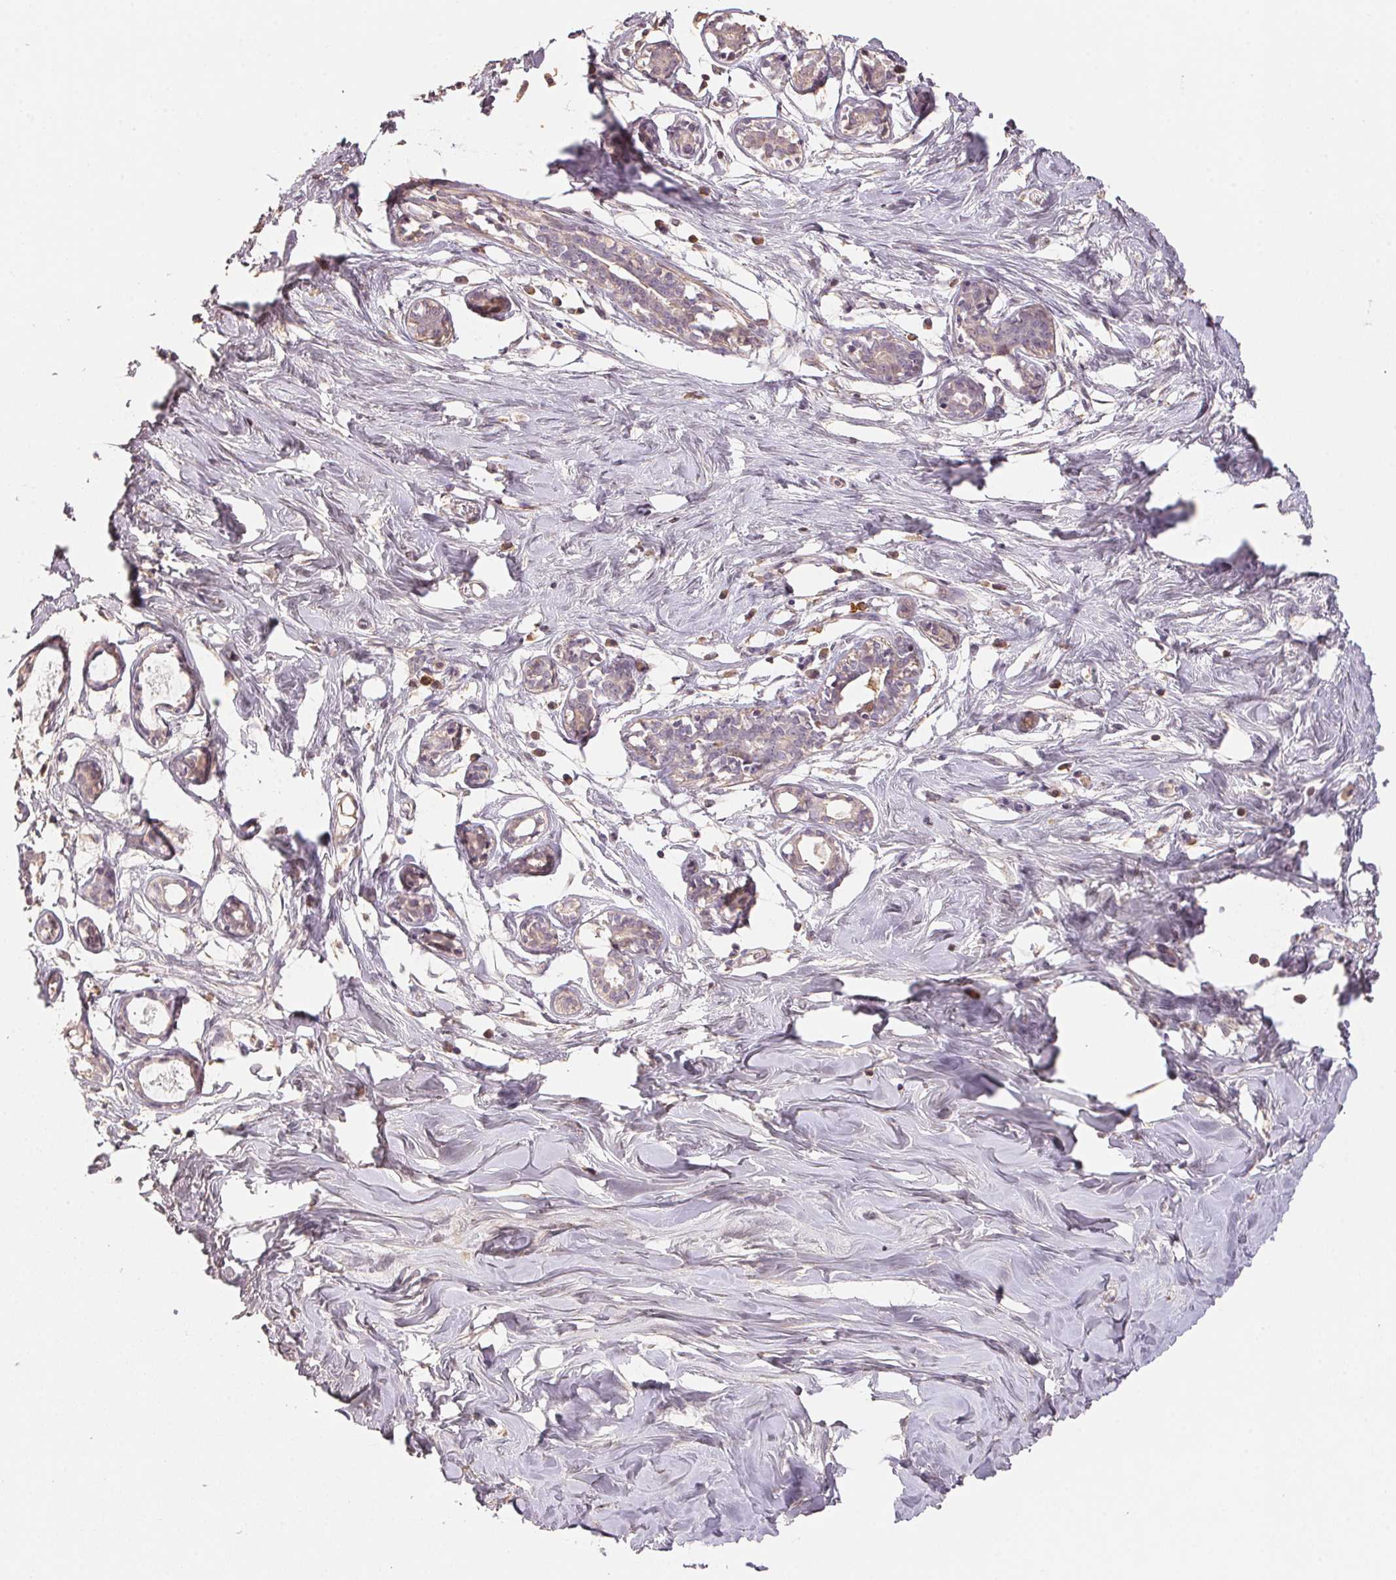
{"staining": {"intensity": "negative", "quantity": "none", "location": "none"}, "tissue": "breast", "cell_type": "Adipocytes", "image_type": "normal", "snomed": [{"axis": "morphology", "description": "Normal tissue, NOS"}, {"axis": "topography", "description": "Breast"}], "caption": "This is an immunohistochemistry image of benign breast. There is no expression in adipocytes.", "gene": "CENPF", "patient": {"sex": "female", "age": 27}}